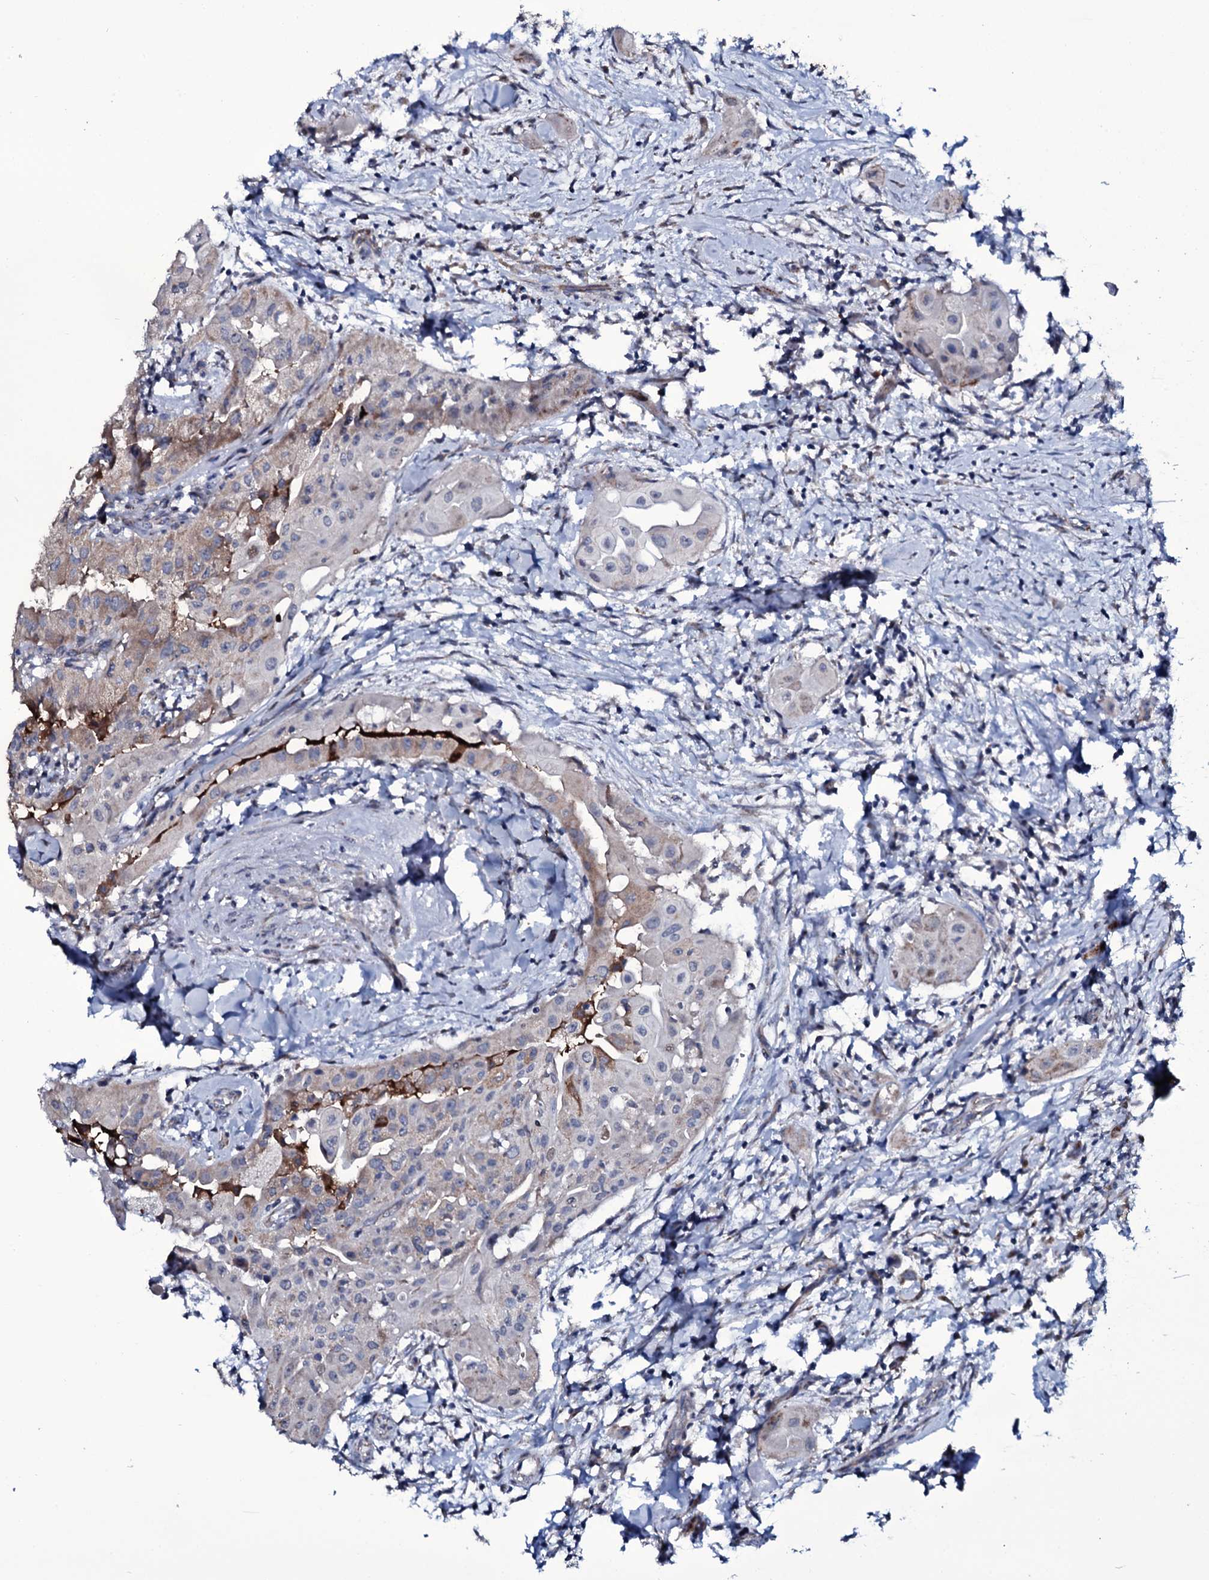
{"staining": {"intensity": "weak", "quantity": "<25%", "location": "cytoplasmic/membranous"}, "tissue": "thyroid cancer", "cell_type": "Tumor cells", "image_type": "cancer", "snomed": [{"axis": "morphology", "description": "Papillary adenocarcinoma, NOS"}, {"axis": "topography", "description": "Thyroid gland"}], "caption": "Thyroid cancer was stained to show a protein in brown. There is no significant expression in tumor cells.", "gene": "WIPF3", "patient": {"sex": "female", "age": 59}}